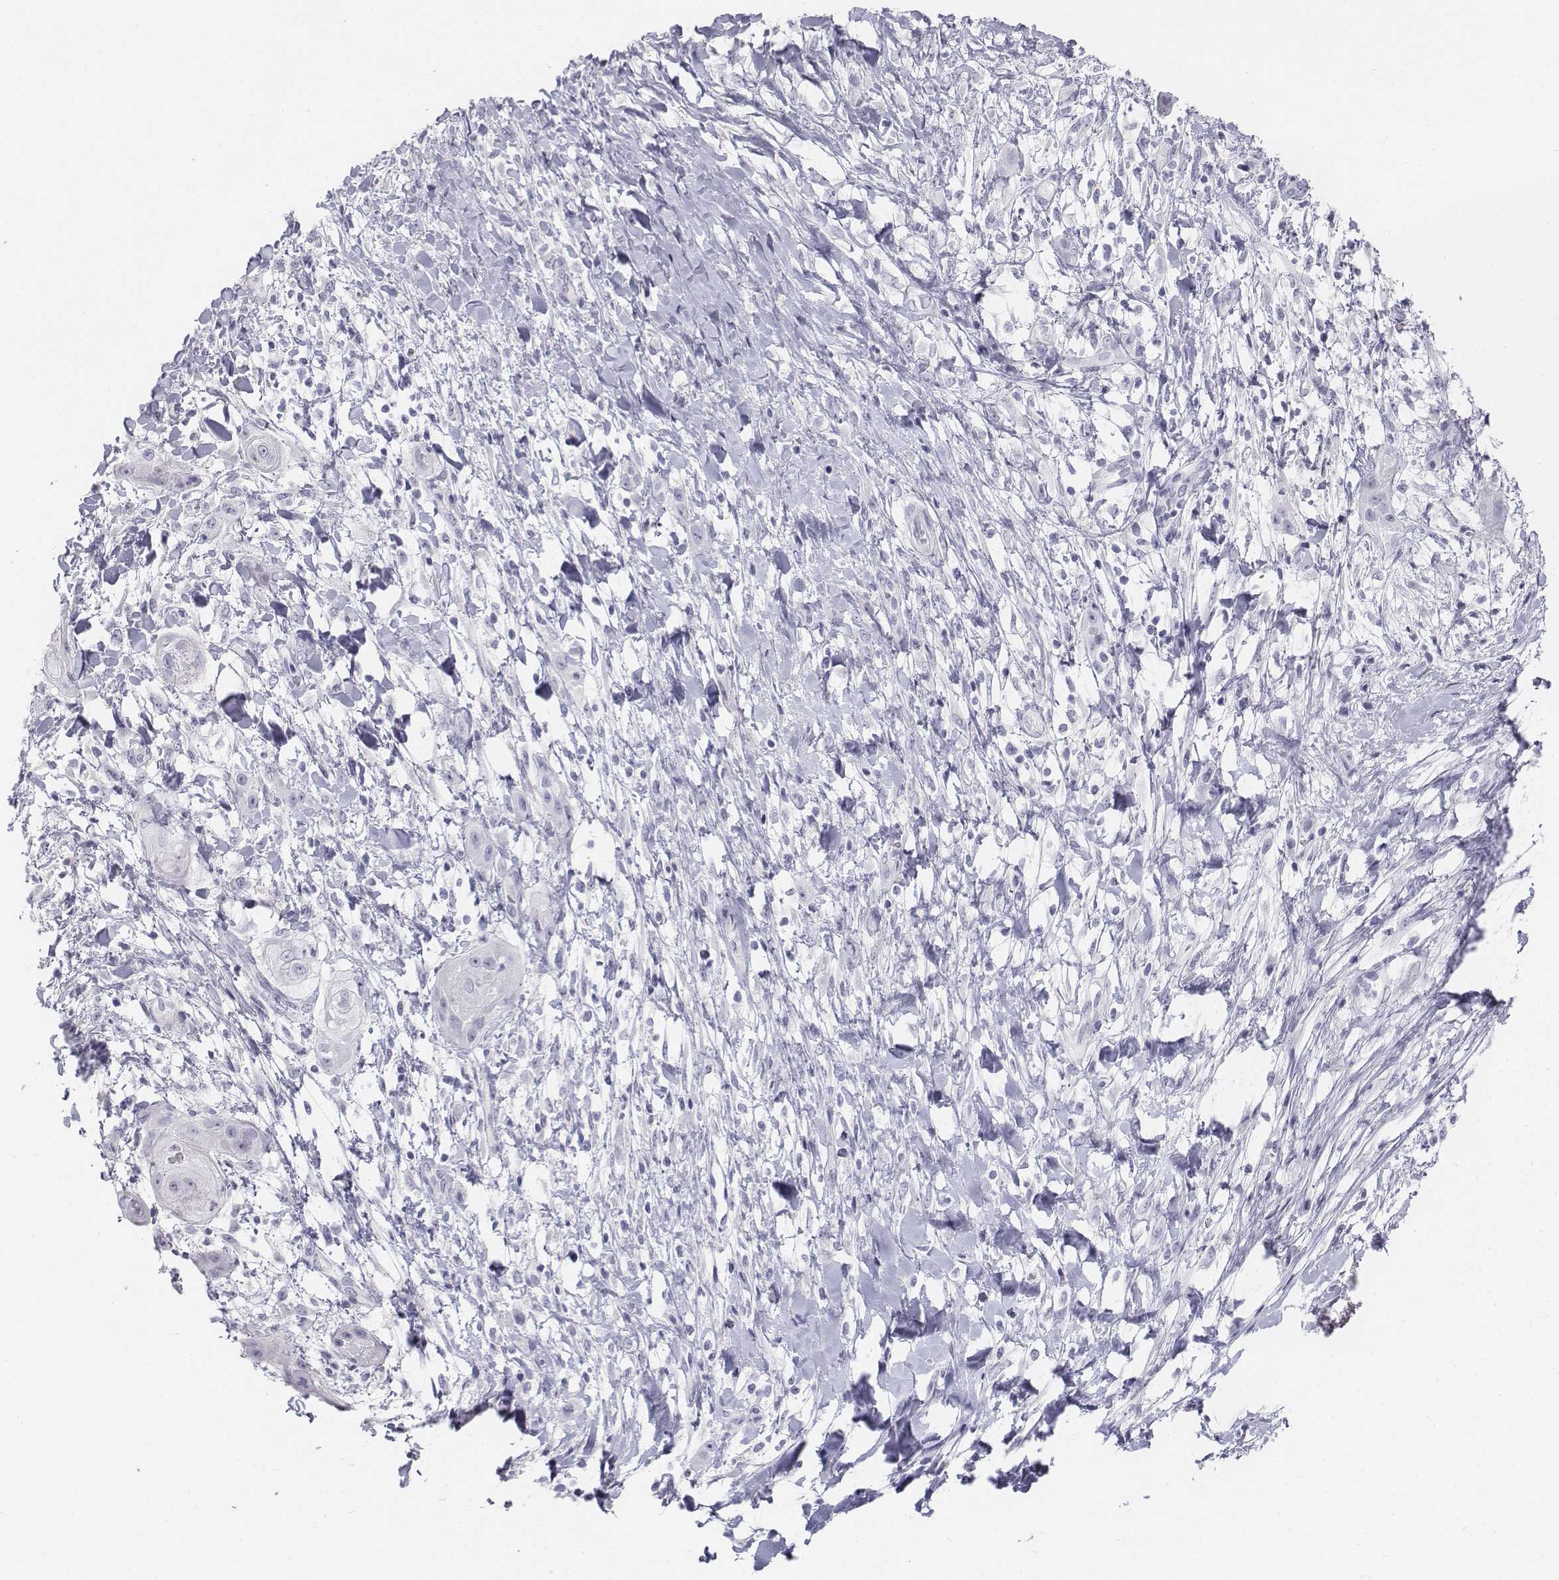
{"staining": {"intensity": "negative", "quantity": "none", "location": "none"}, "tissue": "skin cancer", "cell_type": "Tumor cells", "image_type": "cancer", "snomed": [{"axis": "morphology", "description": "Squamous cell carcinoma, NOS"}, {"axis": "topography", "description": "Skin"}], "caption": "The micrograph displays no staining of tumor cells in skin cancer (squamous cell carcinoma).", "gene": "TH", "patient": {"sex": "male", "age": 62}}